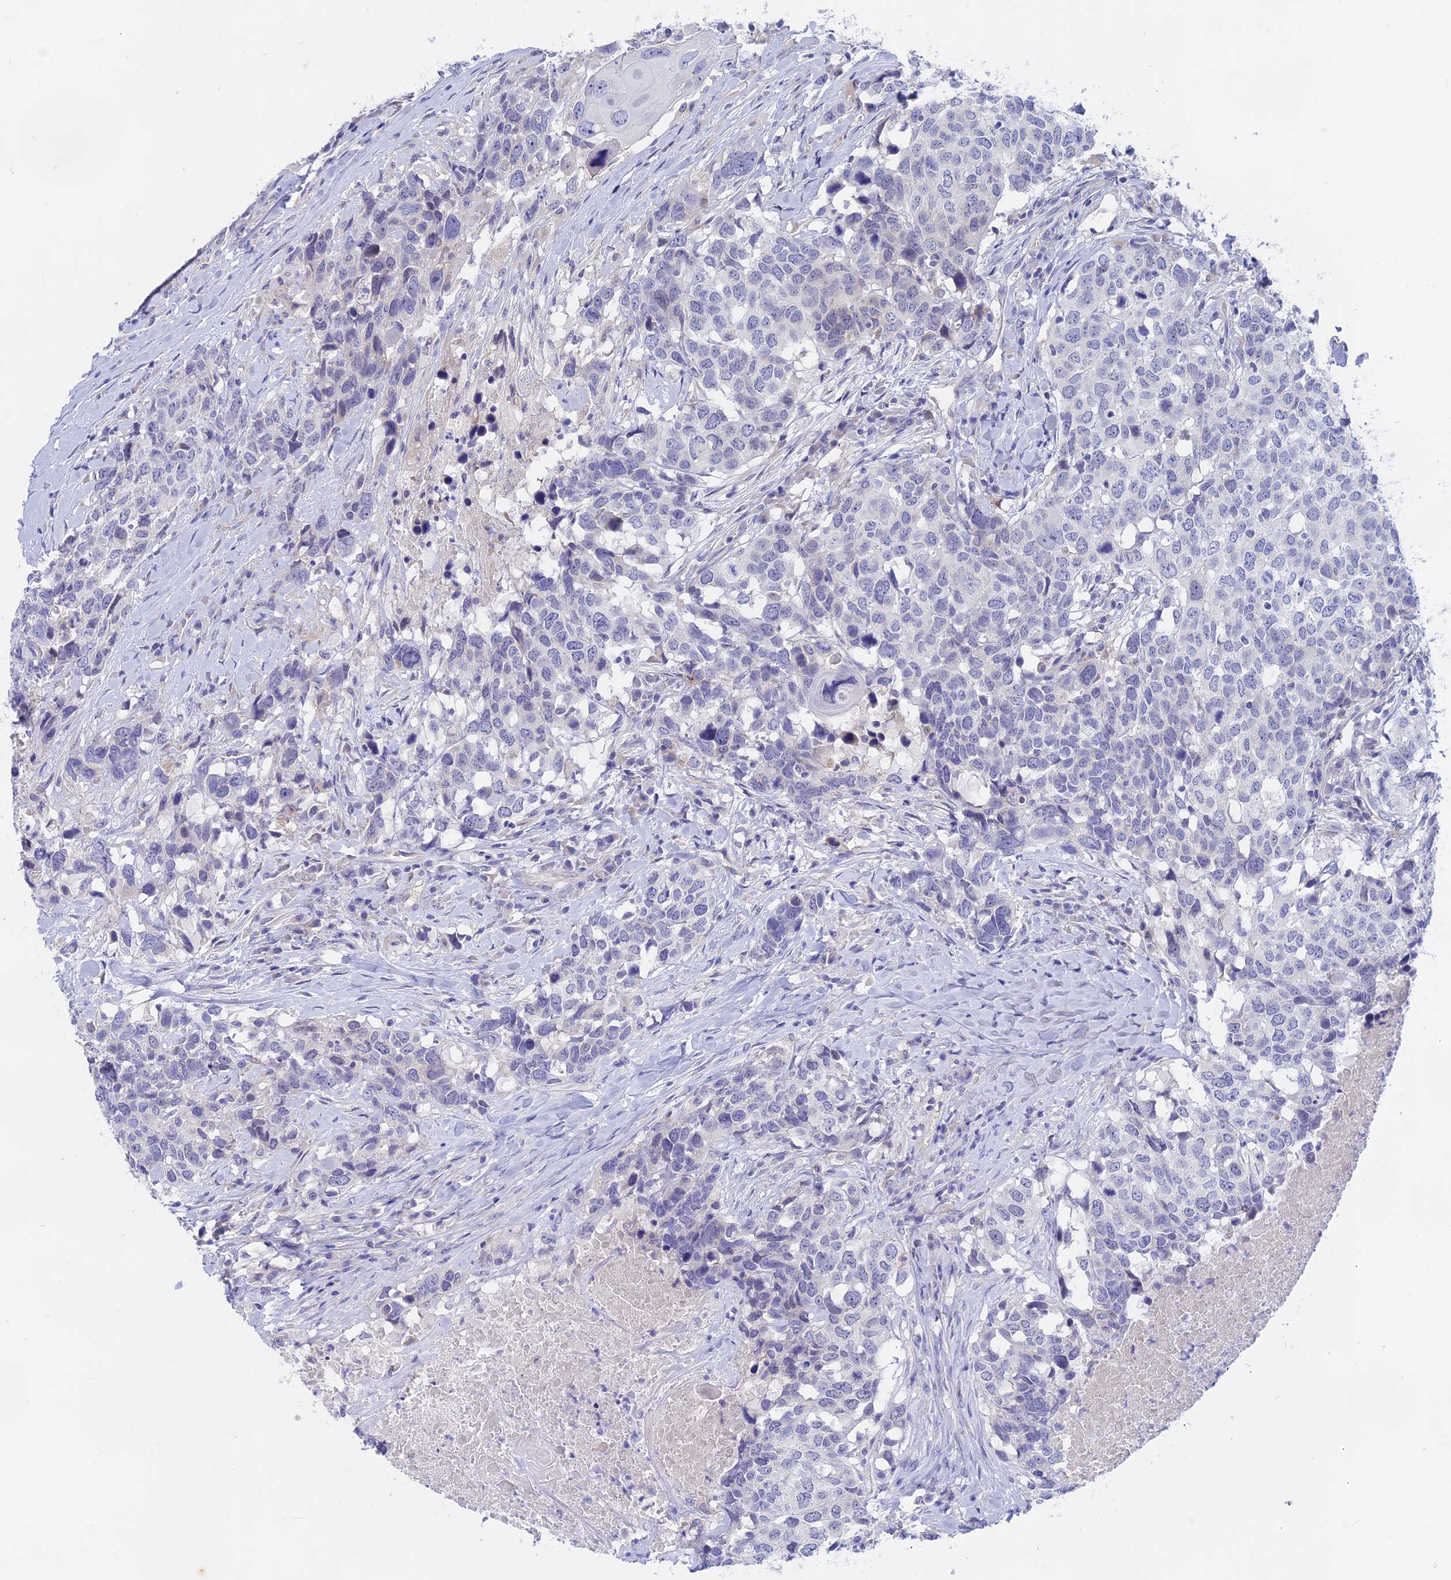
{"staining": {"intensity": "negative", "quantity": "none", "location": "none"}, "tissue": "head and neck cancer", "cell_type": "Tumor cells", "image_type": "cancer", "snomed": [{"axis": "morphology", "description": "Squamous cell carcinoma, NOS"}, {"axis": "topography", "description": "Head-Neck"}], "caption": "Tumor cells are negative for brown protein staining in head and neck cancer. The staining is performed using DAB brown chromogen with nuclei counter-stained in using hematoxylin.", "gene": "GLB1L", "patient": {"sex": "male", "age": 66}}